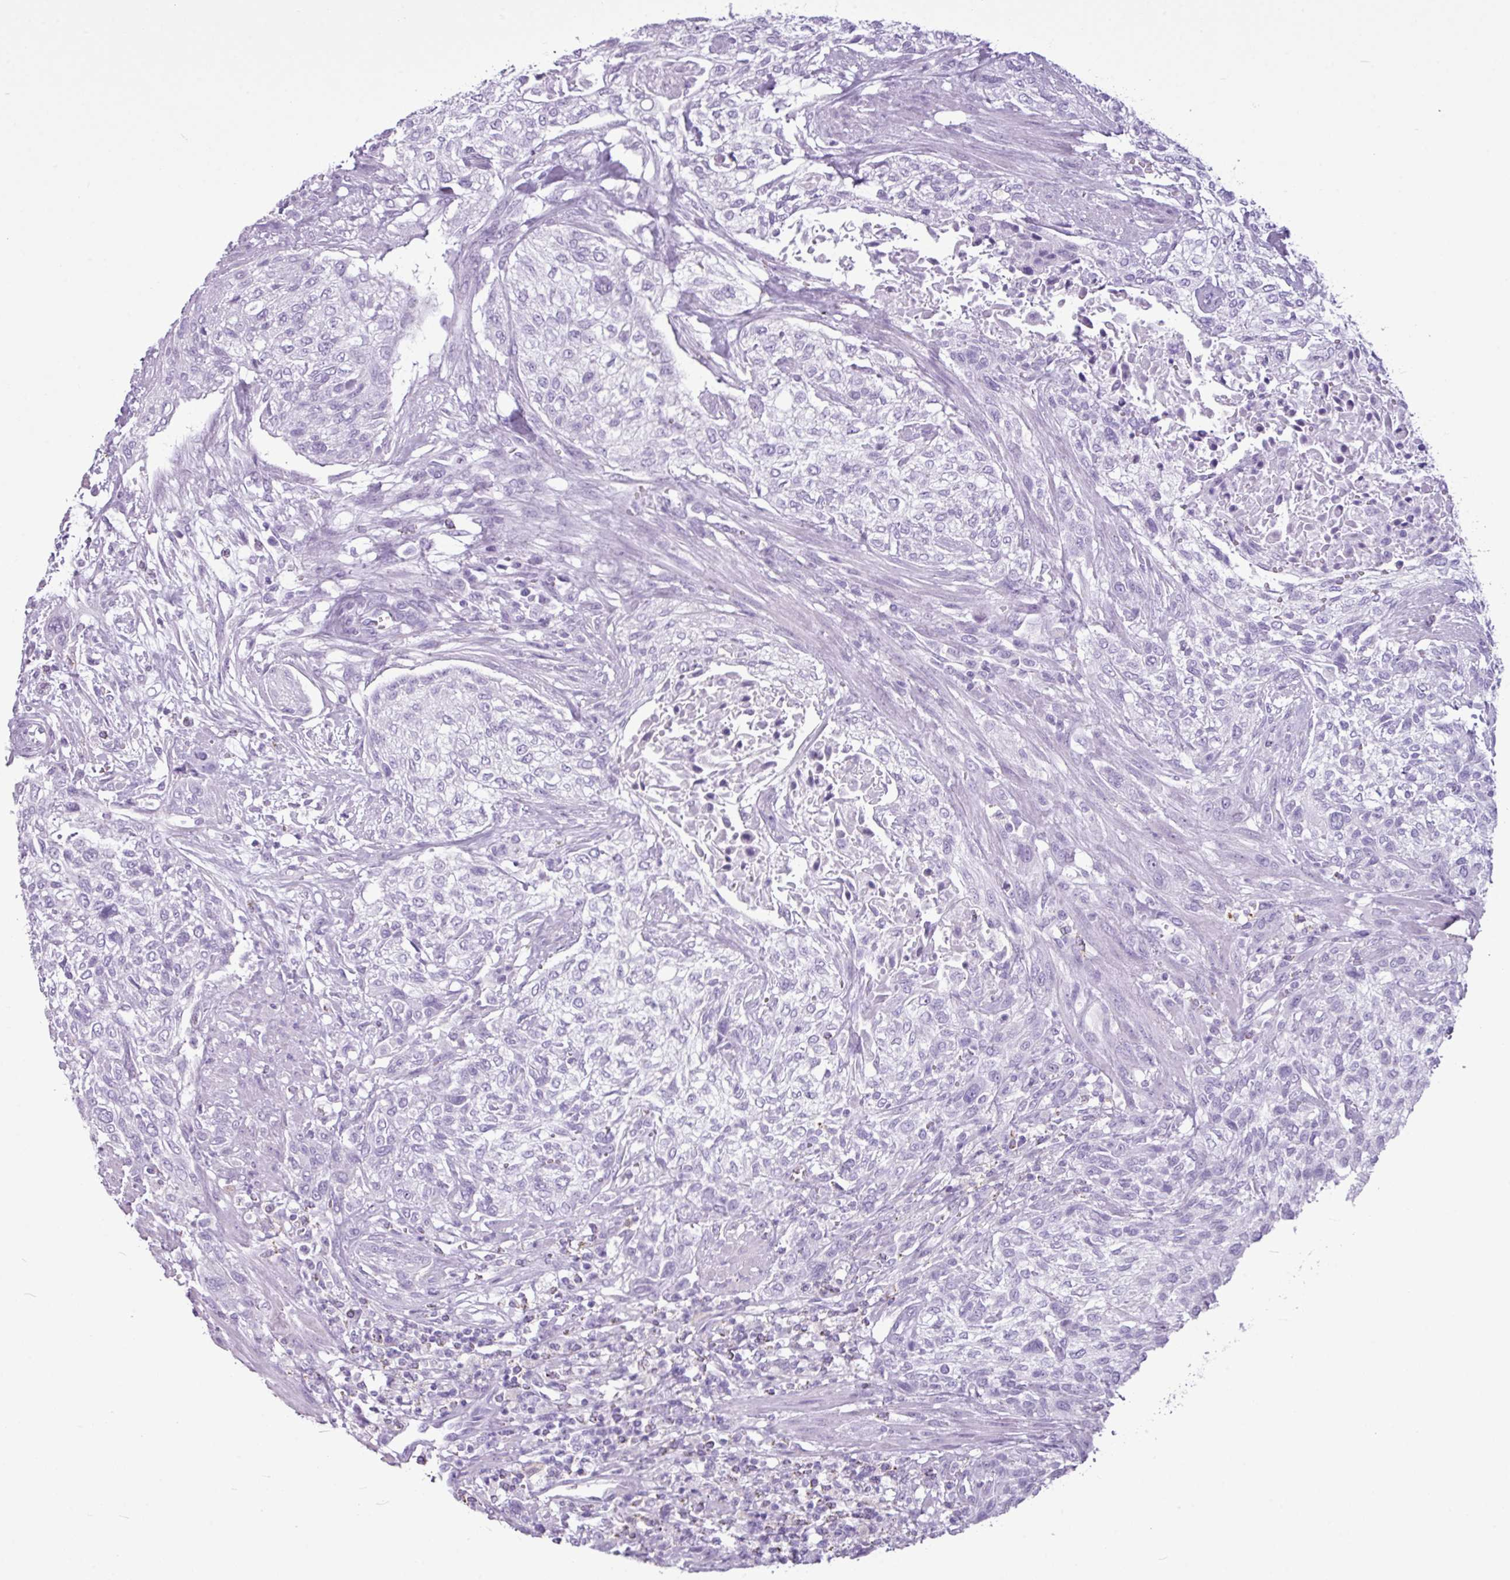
{"staining": {"intensity": "negative", "quantity": "none", "location": "none"}, "tissue": "urothelial cancer", "cell_type": "Tumor cells", "image_type": "cancer", "snomed": [{"axis": "morphology", "description": "Normal tissue, NOS"}, {"axis": "morphology", "description": "Urothelial carcinoma, NOS"}, {"axis": "topography", "description": "Urinary bladder"}, {"axis": "topography", "description": "Peripheral nerve tissue"}], "caption": "Tumor cells are negative for brown protein staining in transitional cell carcinoma. (DAB (3,3'-diaminobenzidine) IHC visualized using brightfield microscopy, high magnification).", "gene": "AMY1B", "patient": {"sex": "male", "age": 35}}